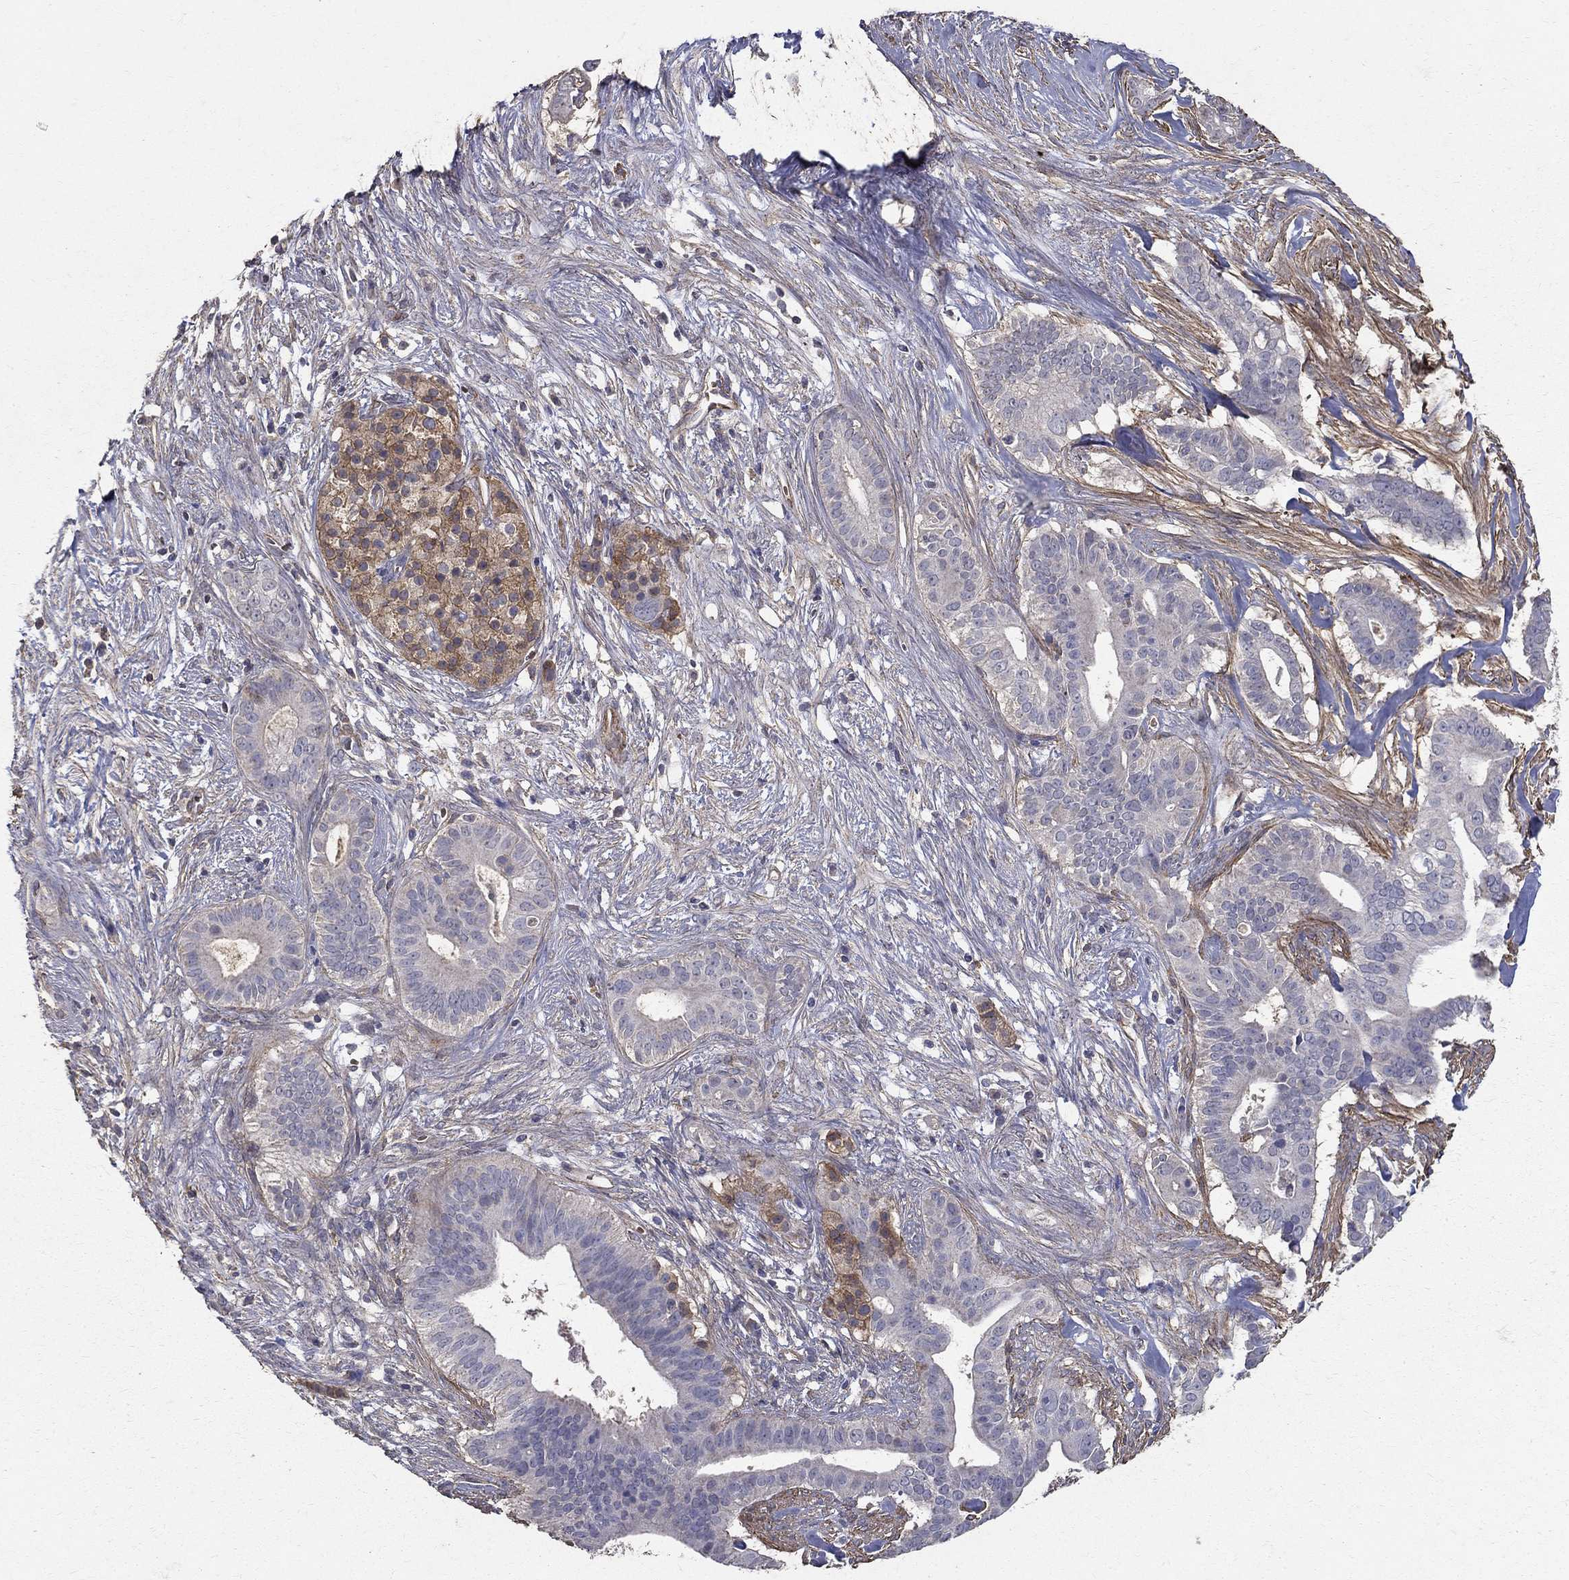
{"staining": {"intensity": "negative", "quantity": "none", "location": "none"}, "tissue": "pancreatic cancer", "cell_type": "Tumor cells", "image_type": "cancer", "snomed": [{"axis": "morphology", "description": "Adenocarcinoma, NOS"}, {"axis": "topography", "description": "Pancreas"}], "caption": "DAB immunohistochemical staining of pancreatic adenocarcinoma exhibits no significant staining in tumor cells.", "gene": "MPP2", "patient": {"sex": "male", "age": 61}}